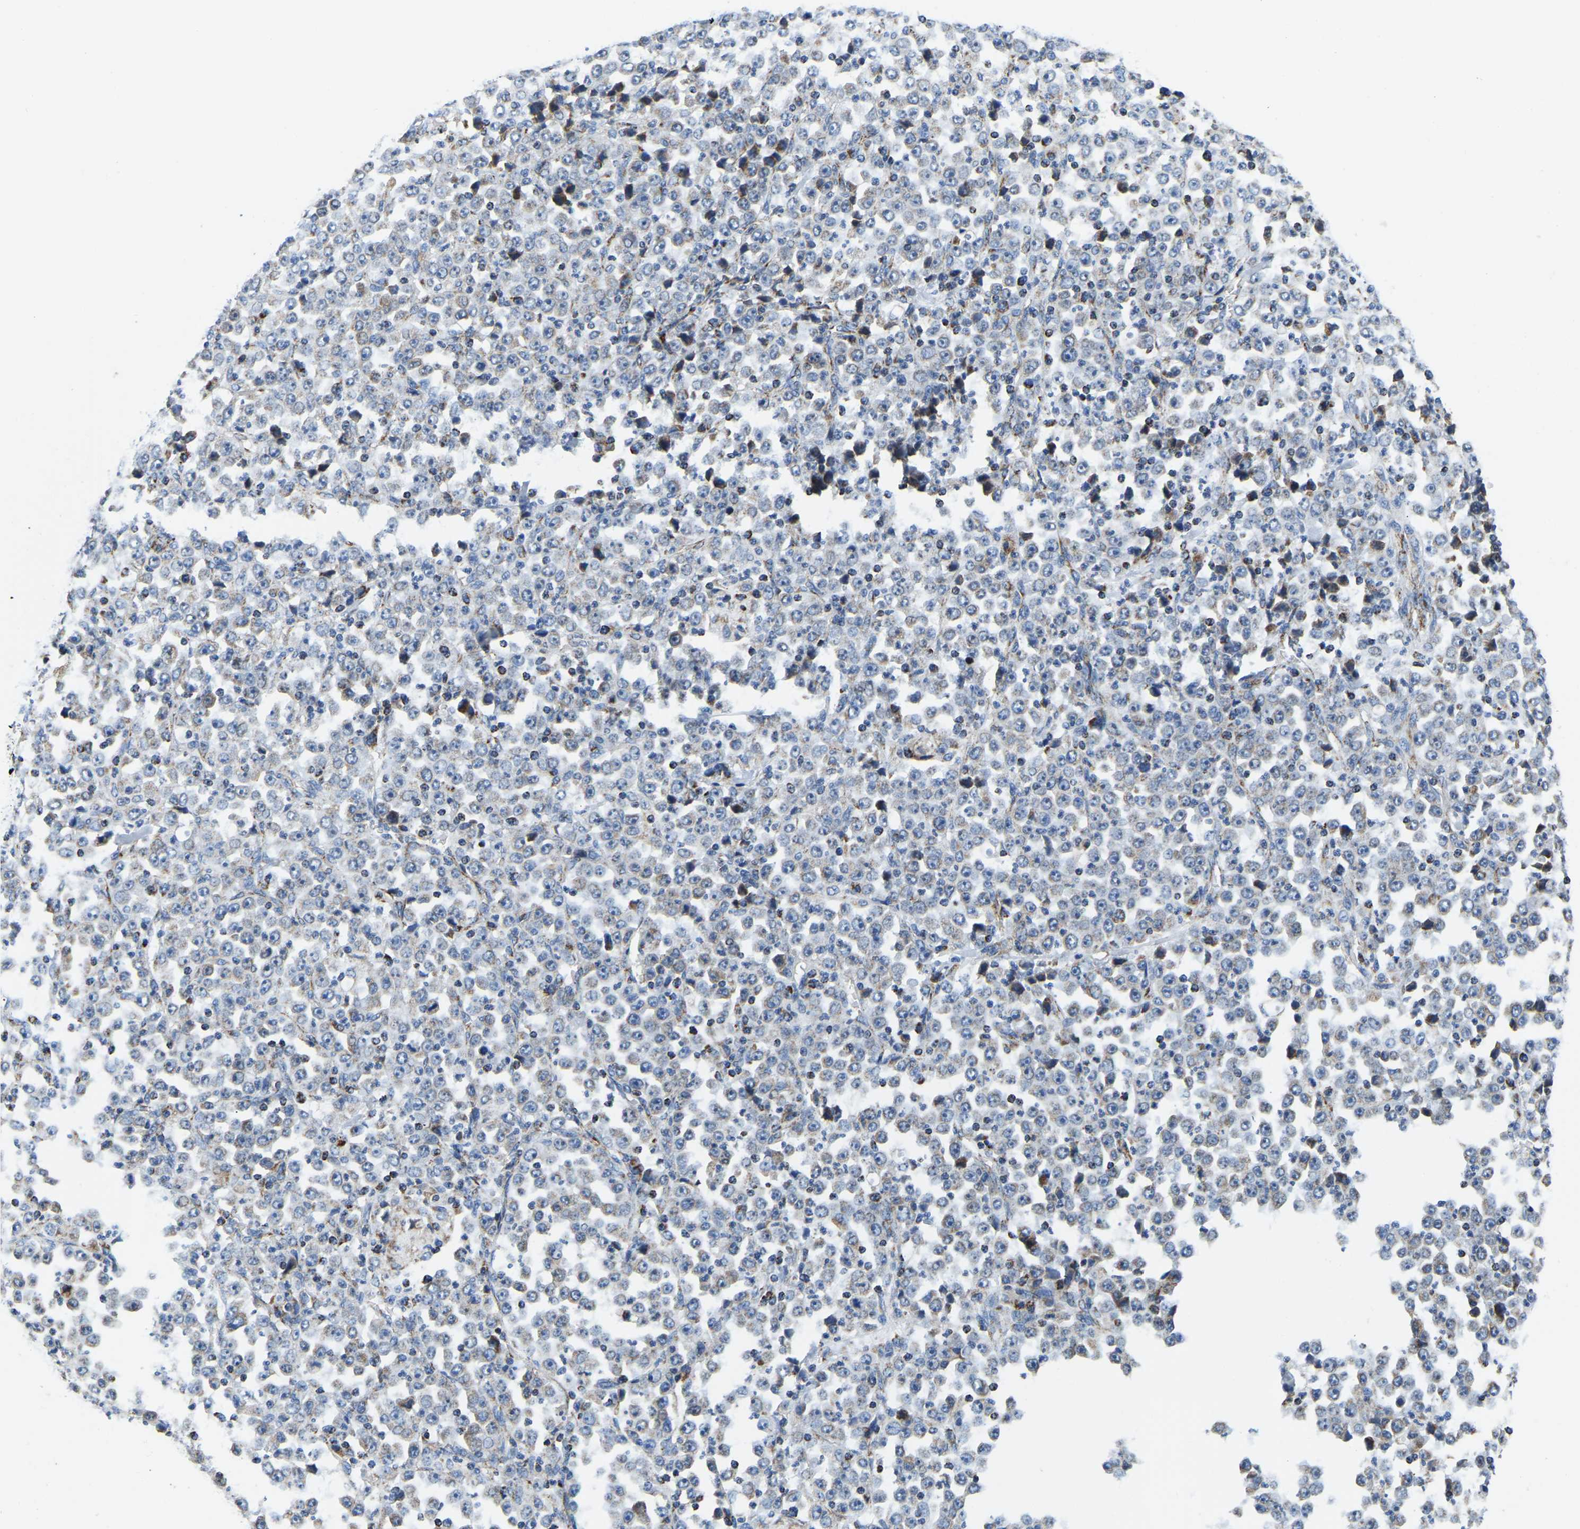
{"staining": {"intensity": "negative", "quantity": "none", "location": "none"}, "tissue": "stomach cancer", "cell_type": "Tumor cells", "image_type": "cancer", "snomed": [{"axis": "morphology", "description": "Normal tissue, NOS"}, {"axis": "morphology", "description": "Adenocarcinoma, NOS"}, {"axis": "topography", "description": "Stomach, upper"}, {"axis": "topography", "description": "Stomach"}], "caption": "A micrograph of stomach cancer (adenocarcinoma) stained for a protein demonstrates no brown staining in tumor cells.", "gene": "SFXN1", "patient": {"sex": "male", "age": 59}}